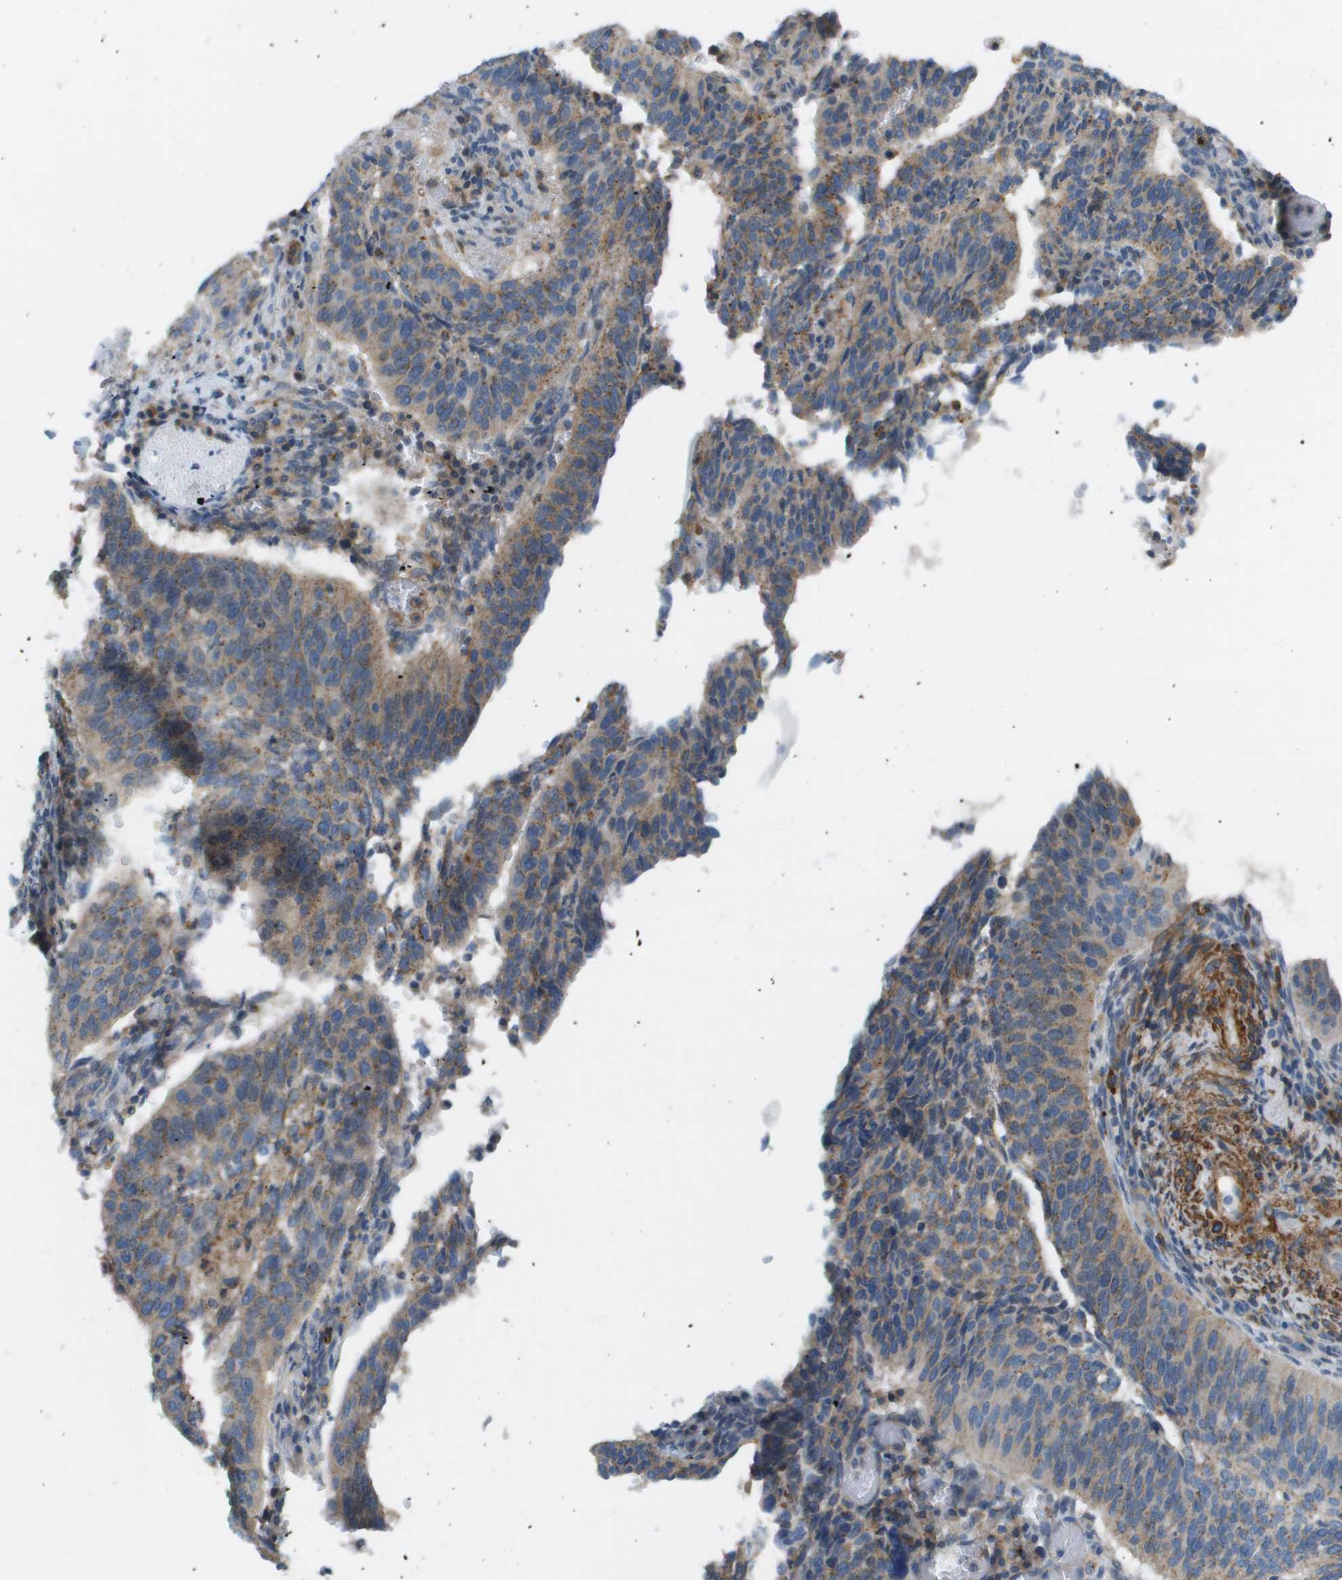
{"staining": {"intensity": "weak", "quantity": ">75%", "location": "cytoplasmic/membranous"}, "tissue": "cervical cancer", "cell_type": "Tumor cells", "image_type": "cancer", "snomed": [{"axis": "morphology", "description": "Normal tissue, NOS"}, {"axis": "morphology", "description": "Squamous cell carcinoma, NOS"}, {"axis": "topography", "description": "Cervix"}], "caption": "A micrograph of human squamous cell carcinoma (cervical) stained for a protein shows weak cytoplasmic/membranous brown staining in tumor cells.", "gene": "MYH11", "patient": {"sex": "female", "age": 39}}